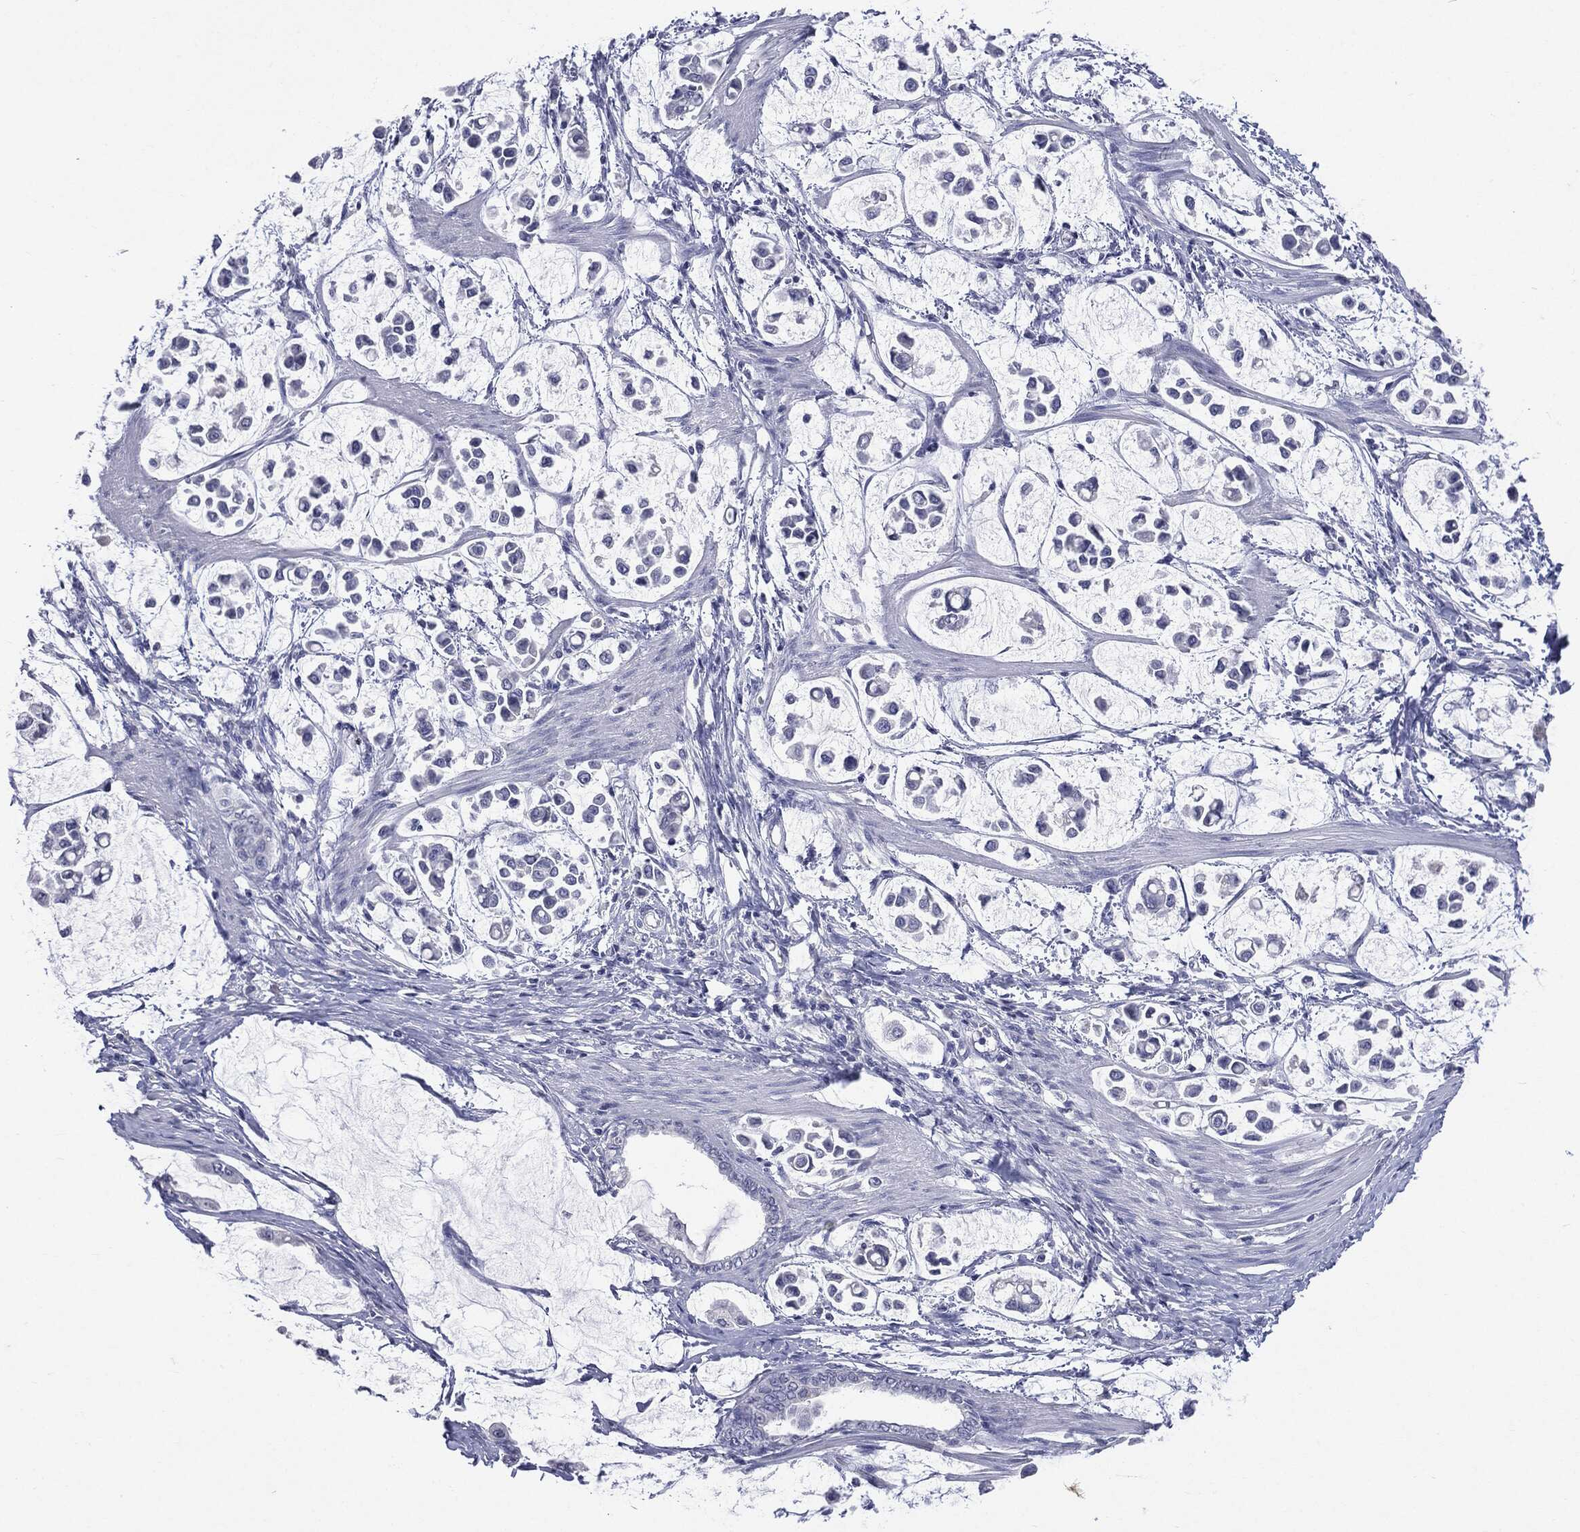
{"staining": {"intensity": "negative", "quantity": "none", "location": "none"}, "tissue": "stomach cancer", "cell_type": "Tumor cells", "image_type": "cancer", "snomed": [{"axis": "morphology", "description": "Adenocarcinoma, NOS"}, {"axis": "topography", "description": "Stomach"}], "caption": "Human stomach cancer stained for a protein using immunohistochemistry (IHC) demonstrates no positivity in tumor cells.", "gene": "TSHB", "patient": {"sex": "male", "age": 82}}